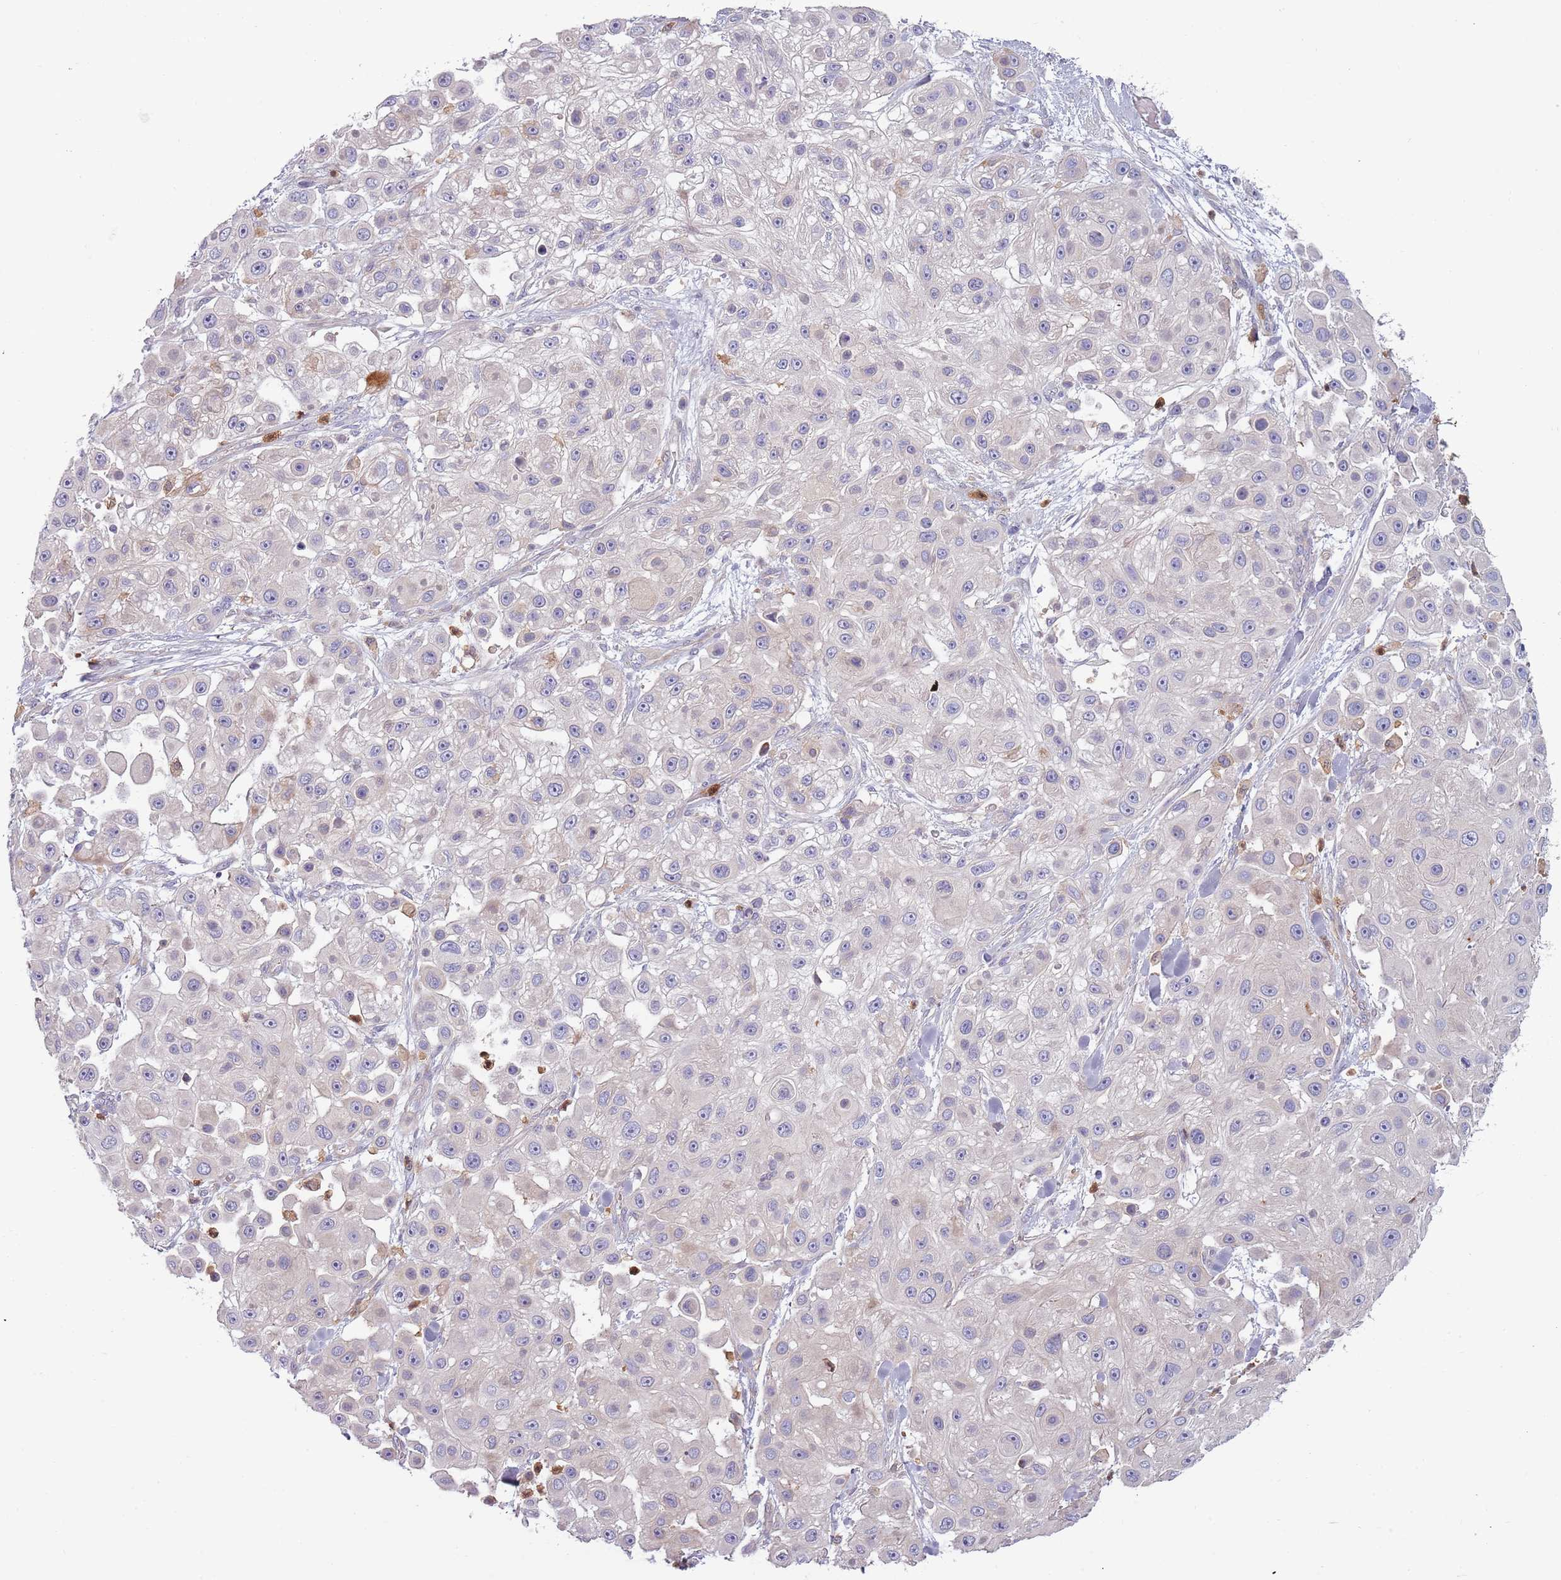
{"staining": {"intensity": "moderate", "quantity": "<25%", "location": "cytoplasmic/membranous"}, "tissue": "skin cancer", "cell_type": "Tumor cells", "image_type": "cancer", "snomed": [{"axis": "morphology", "description": "Squamous cell carcinoma, NOS"}, {"axis": "topography", "description": "Skin"}], "caption": "This image shows immunohistochemistry staining of human skin cancer, with low moderate cytoplasmic/membranous staining in about <25% of tumor cells.", "gene": "NADK", "patient": {"sex": "male", "age": 67}}